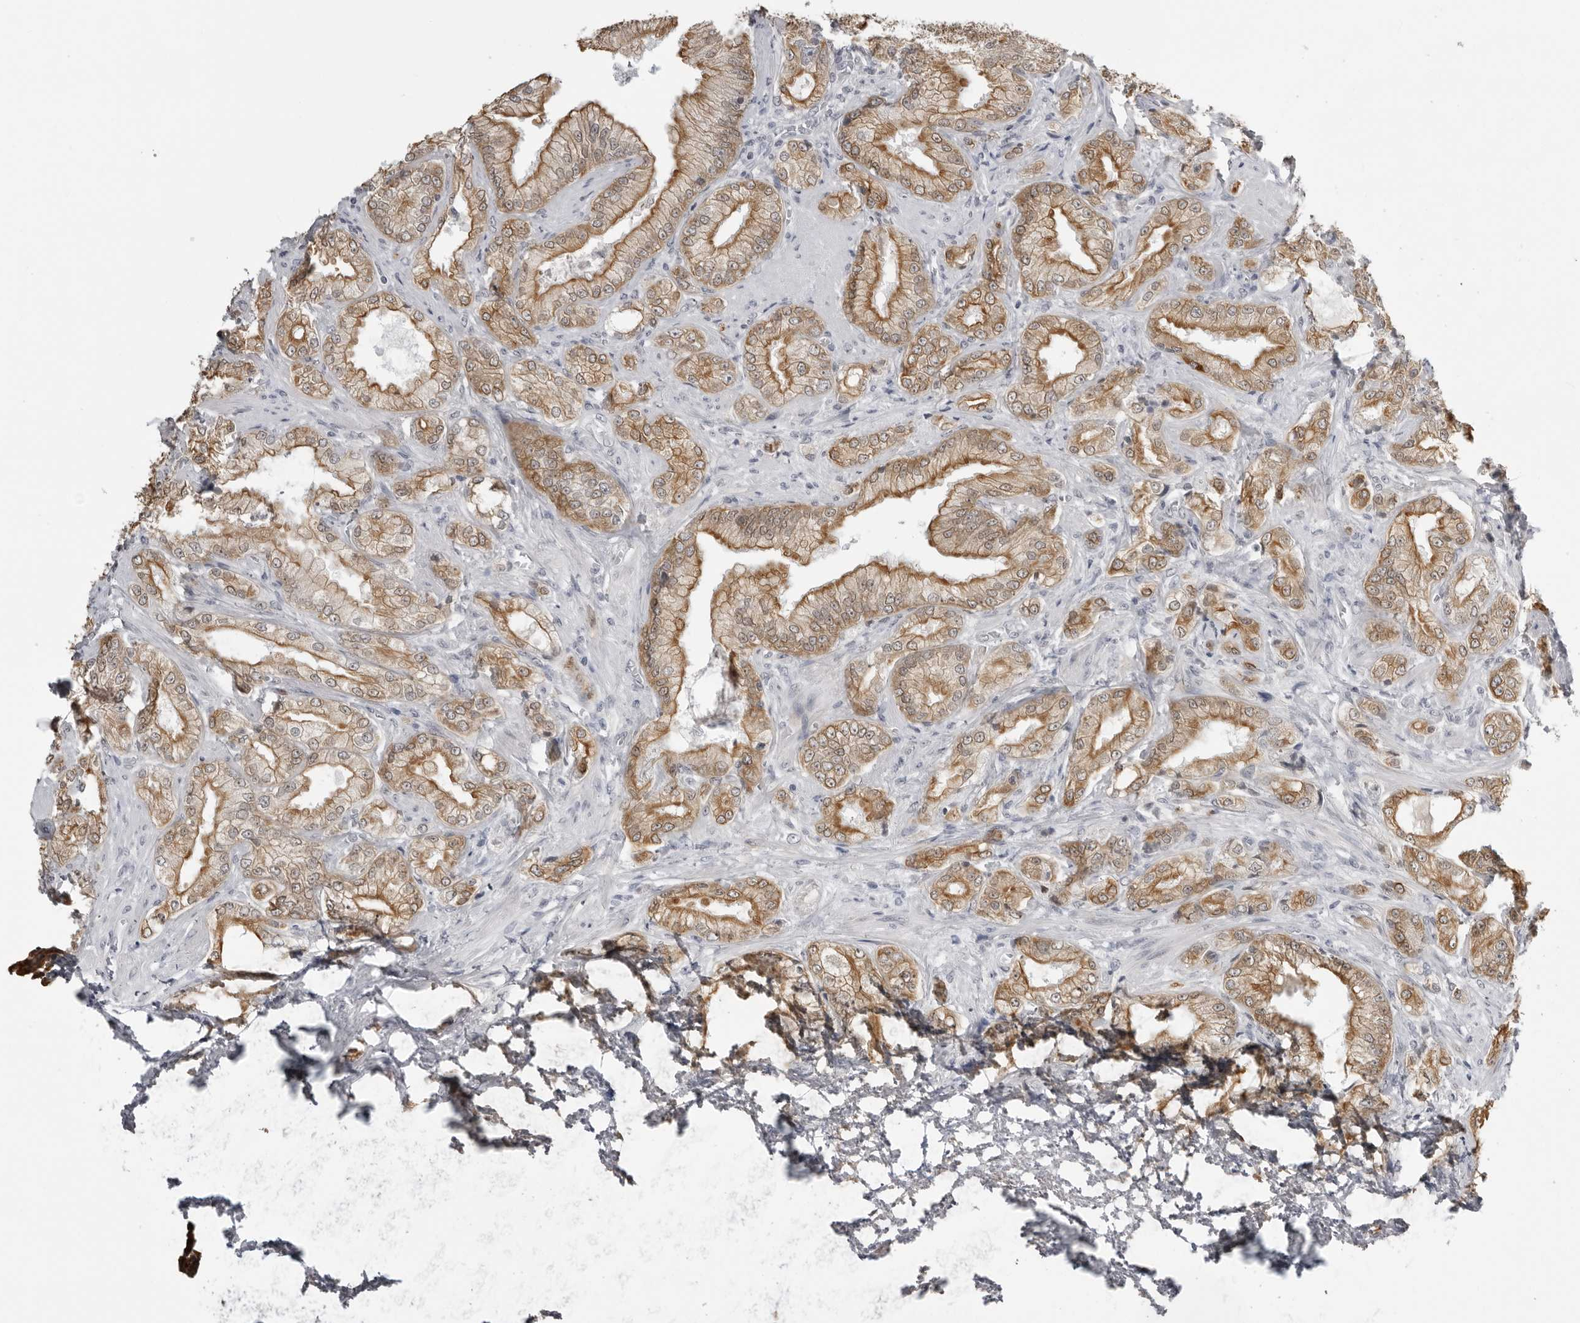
{"staining": {"intensity": "moderate", "quantity": ">75%", "location": "cytoplasmic/membranous"}, "tissue": "prostate cancer", "cell_type": "Tumor cells", "image_type": "cancer", "snomed": [{"axis": "morphology", "description": "Adenocarcinoma, Low grade"}, {"axis": "topography", "description": "Prostate"}], "caption": "A brown stain highlights moderate cytoplasmic/membranous positivity of a protein in prostate cancer (adenocarcinoma (low-grade)) tumor cells.", "gene": "SERPINF2", "patient": {"sex": "male", "age": 62}}